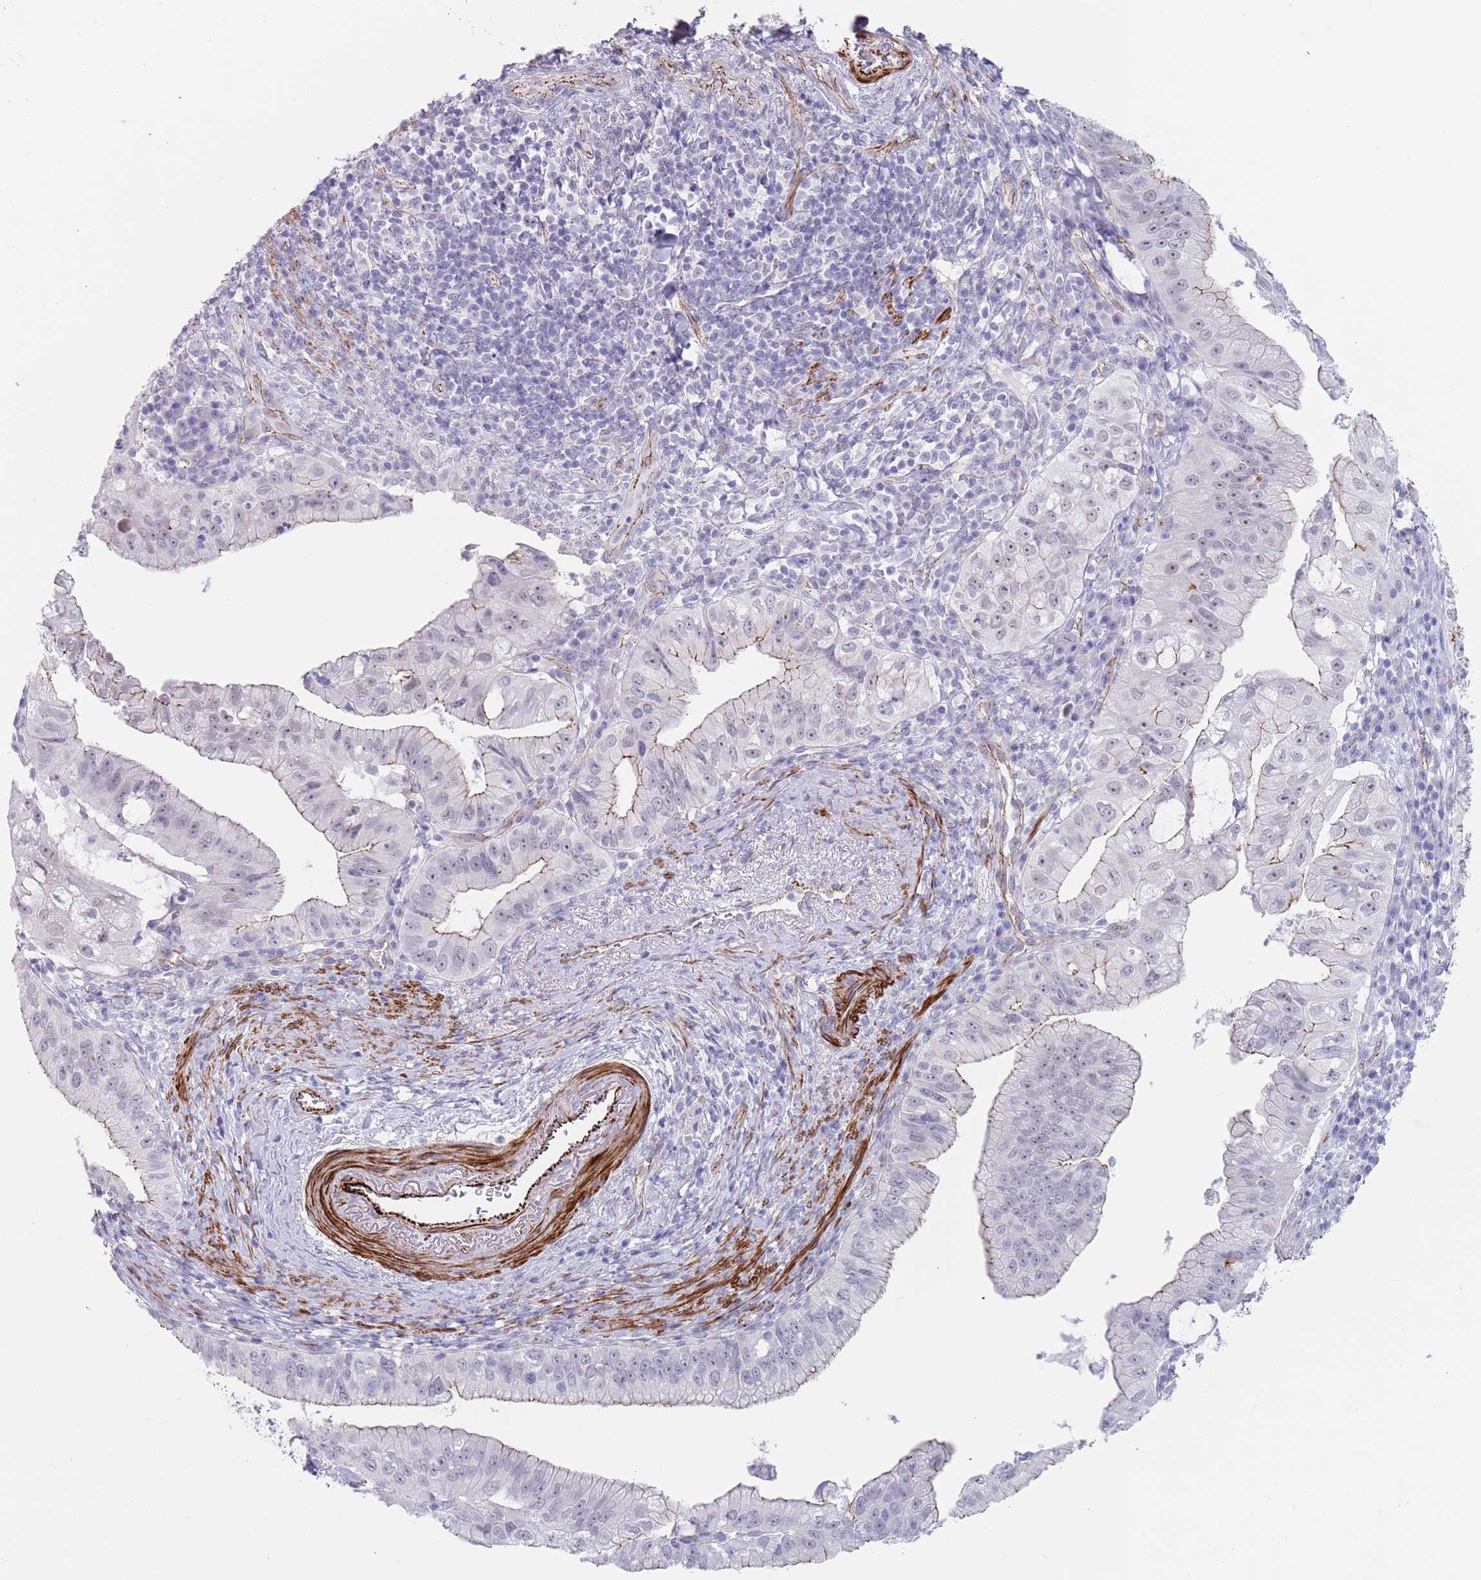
{"staining": {"intensity": "moderate", "quantity": "<25%", "location": "cytoplasmic/membranous"}, "tissue": "pancreatic cancer", "cell_type": "Tumor cells", "image_type": "cancer", "snomed": [{"axis": "morphology", "description": "Adenocarcinoma, NOS"}, {"axis": "topography", "description": "Pancreas"}], "caption": "DAB immunohistochemical staining of pancreatic cancer exhibits moderate cytoplasmic/membranous protein expression in about <25% of tumor cells. (DAB IHC, brown staining for protein, blue staining for nuclei).", "gene": "OR5A2", "patient": {"sex": "male", "age": 70}}